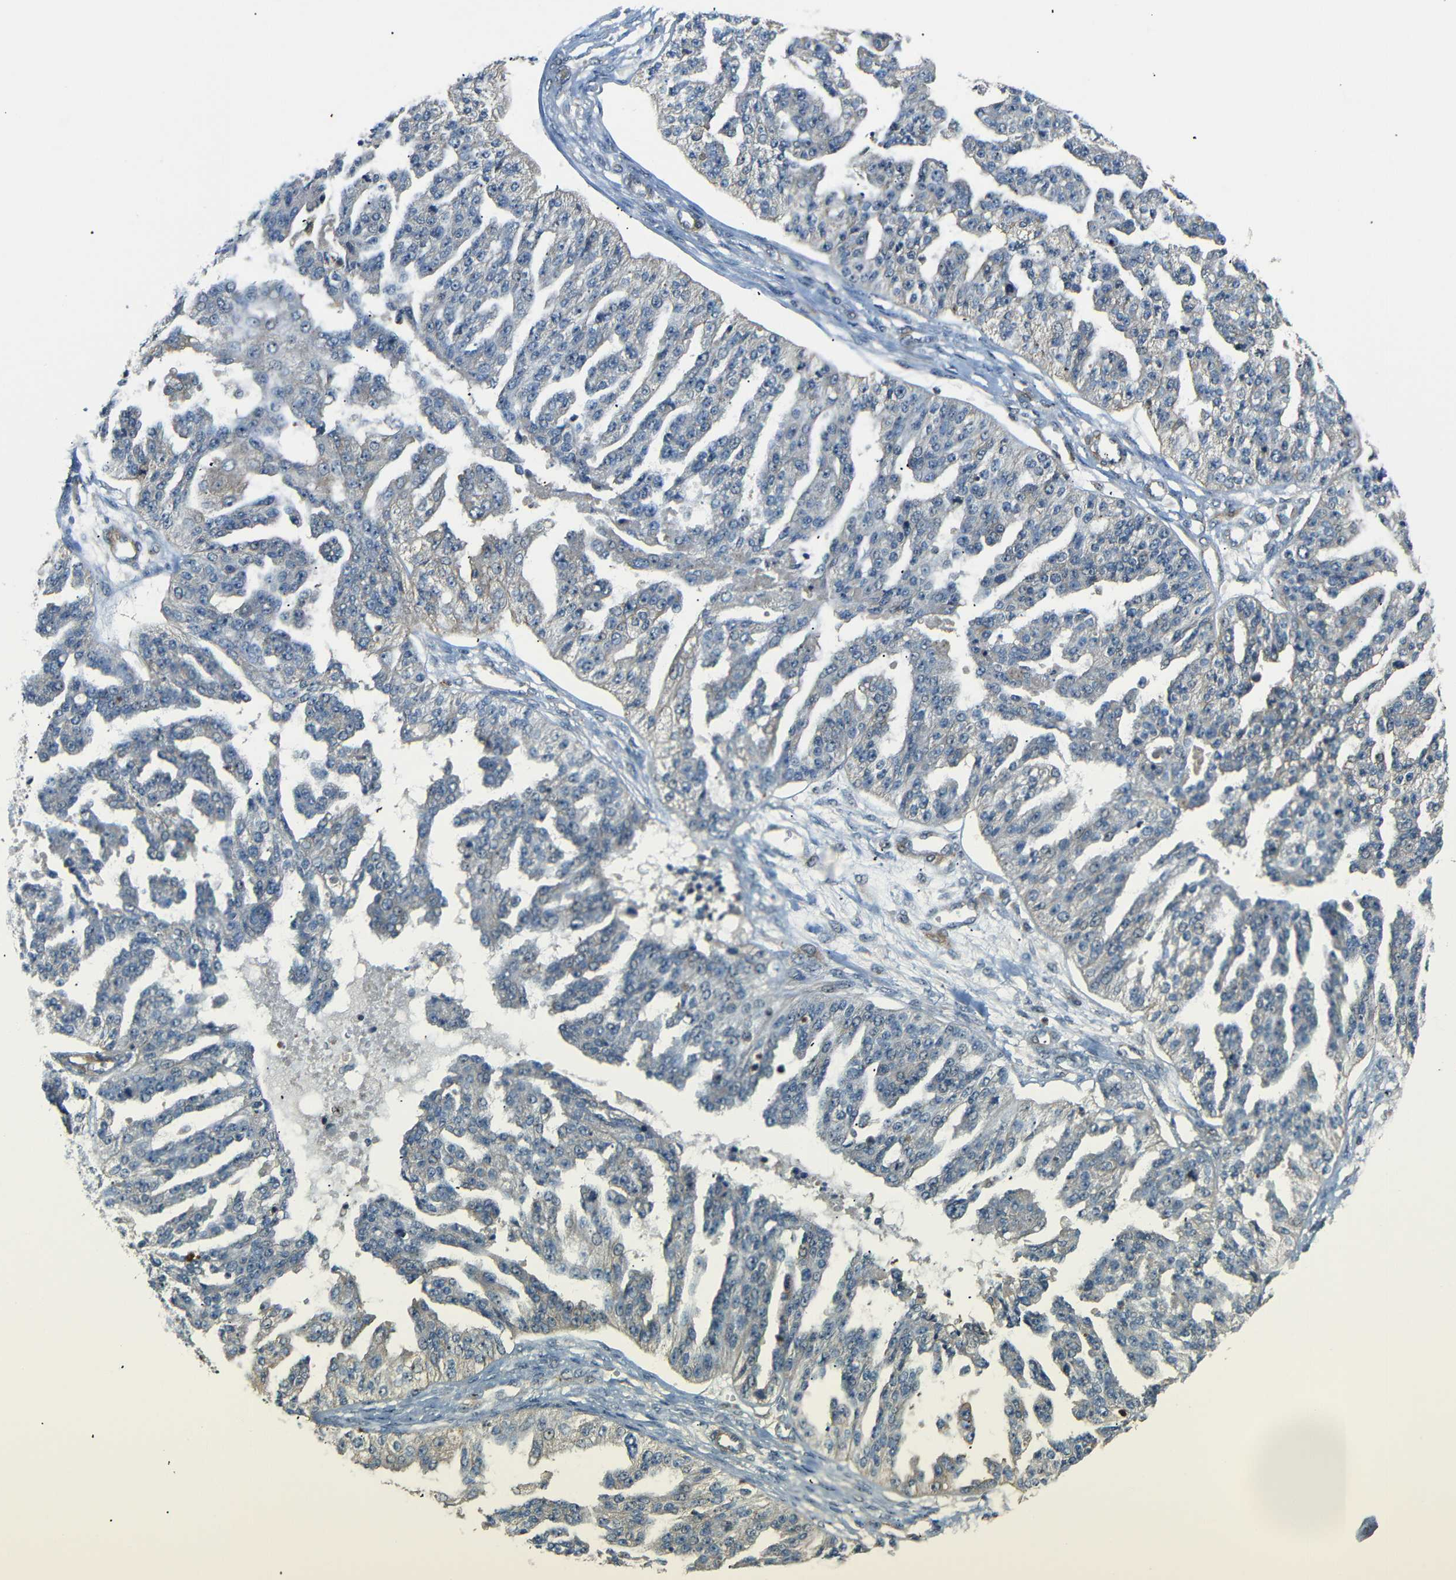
{"staining": {"intensity": "weak", "quantity": "<25%", "location": "cytoplasmic/membranous,nuclear"}, "tissue": "ovarian cancer", "cell_type": "Tumor cells", "image_type": "cancer", "snomed": [{"axis": "morphology", "description": "Cystadenocarcinoma, serous, NOS"}, {"axis": "topography", "description": "Ovary"}], "caption": "Immunohistochemical staining of ovarian cancer (serous cystadenocarcinoma) demonstrates no significant expression in tumor cells.", "gene": "PARN", "patient": {"sex": "female", "age": 58}}